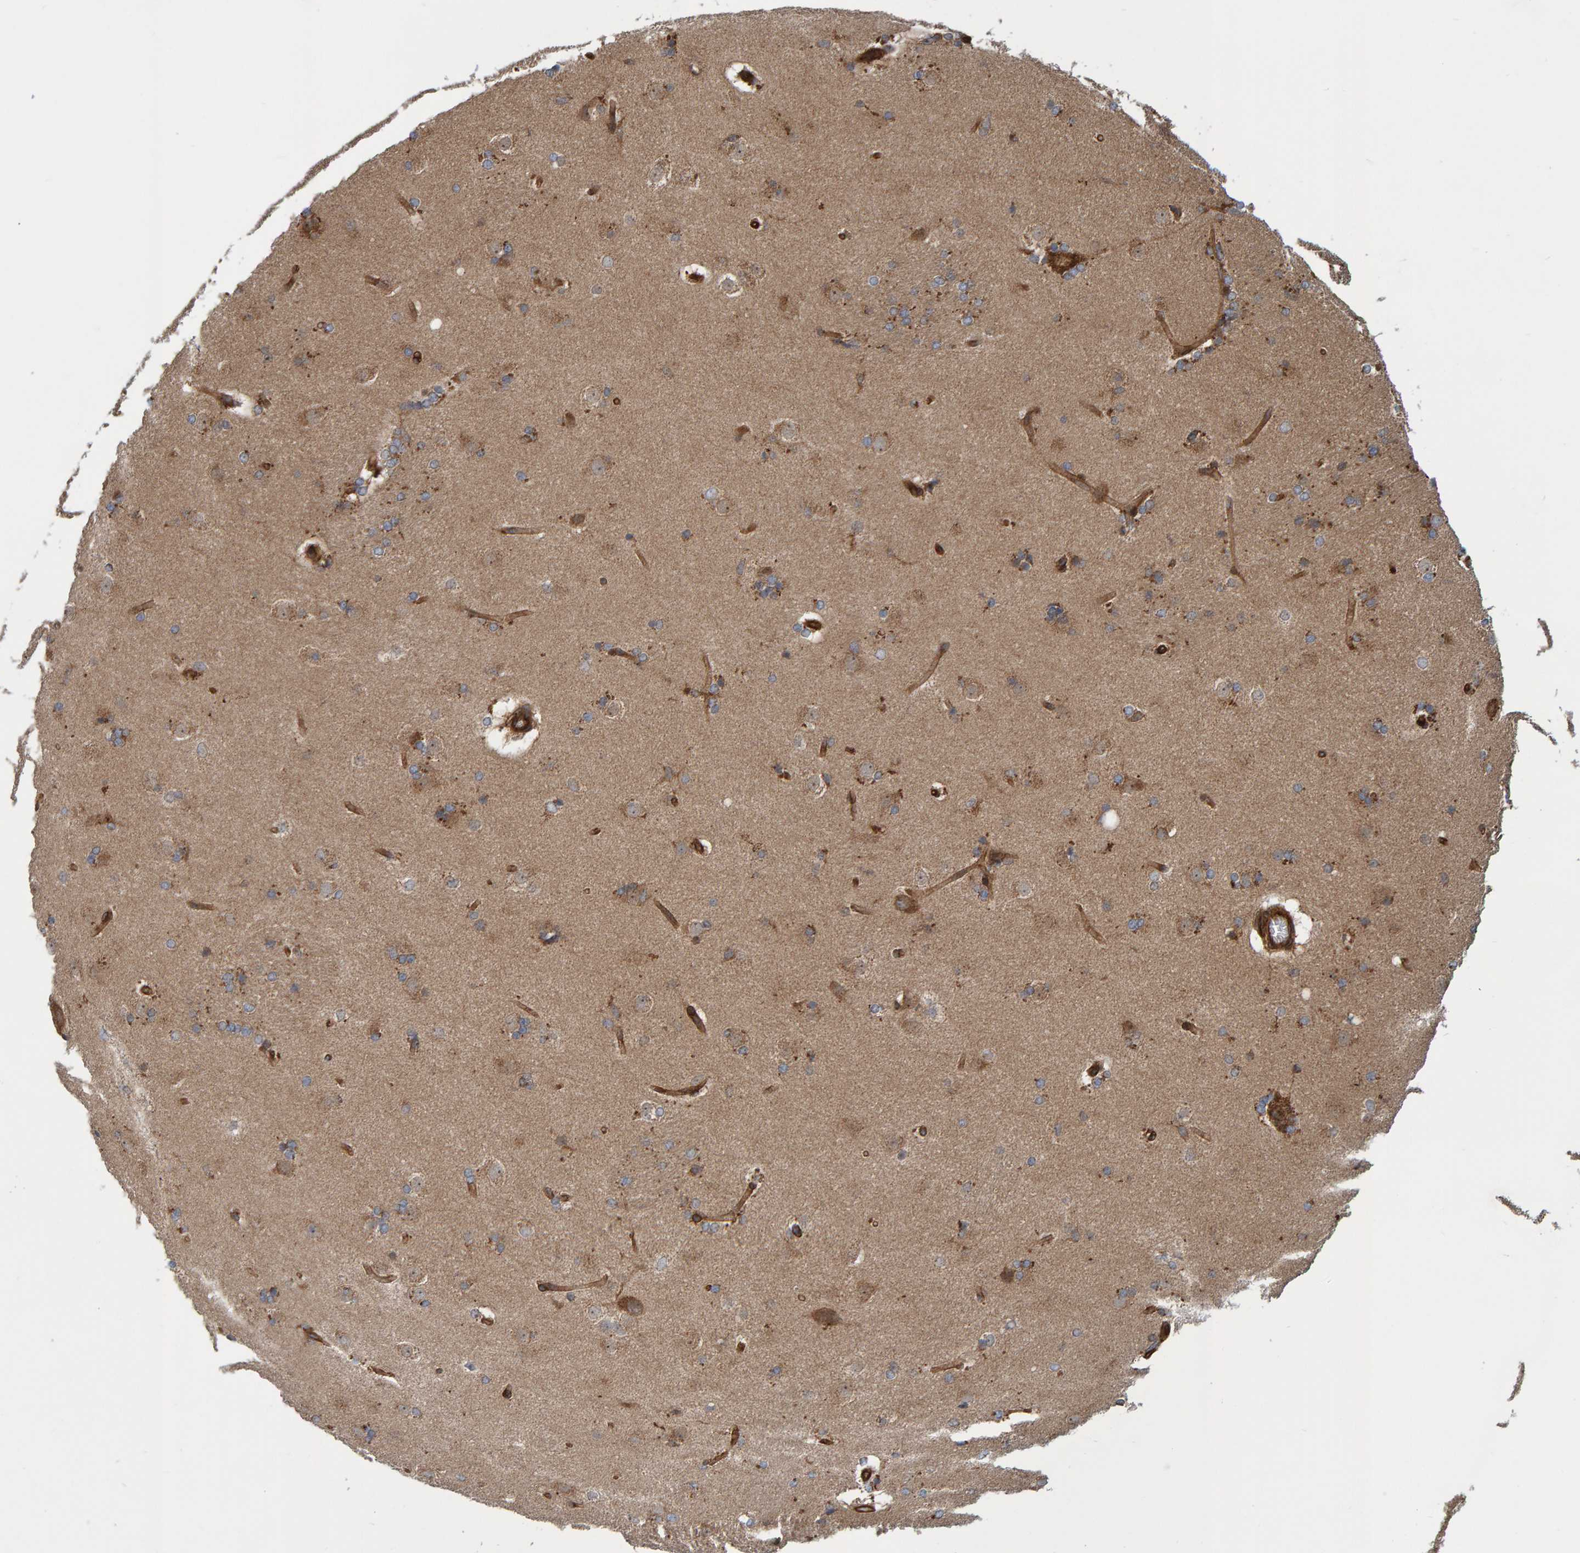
{"staining": {"intensity": "weak", "quantity": ">75%", "location": "cytoplasmic/membranous"}, "tissue": "caudate", "cell_type": "Glial cells", "image_type": "normal", "snomed": [{"axis": "morphology", "description": "Normal tissue, NOS"}, {"axis": "topography", "description": "Lateral ventricle wall"}], "caption": "Weak cytoplasmic/membranous protein staining is seen in approximately >75% of glial cells in caudate.", "gene": "KIAA0753", "patient": {"sex": "female", "age": 19}}